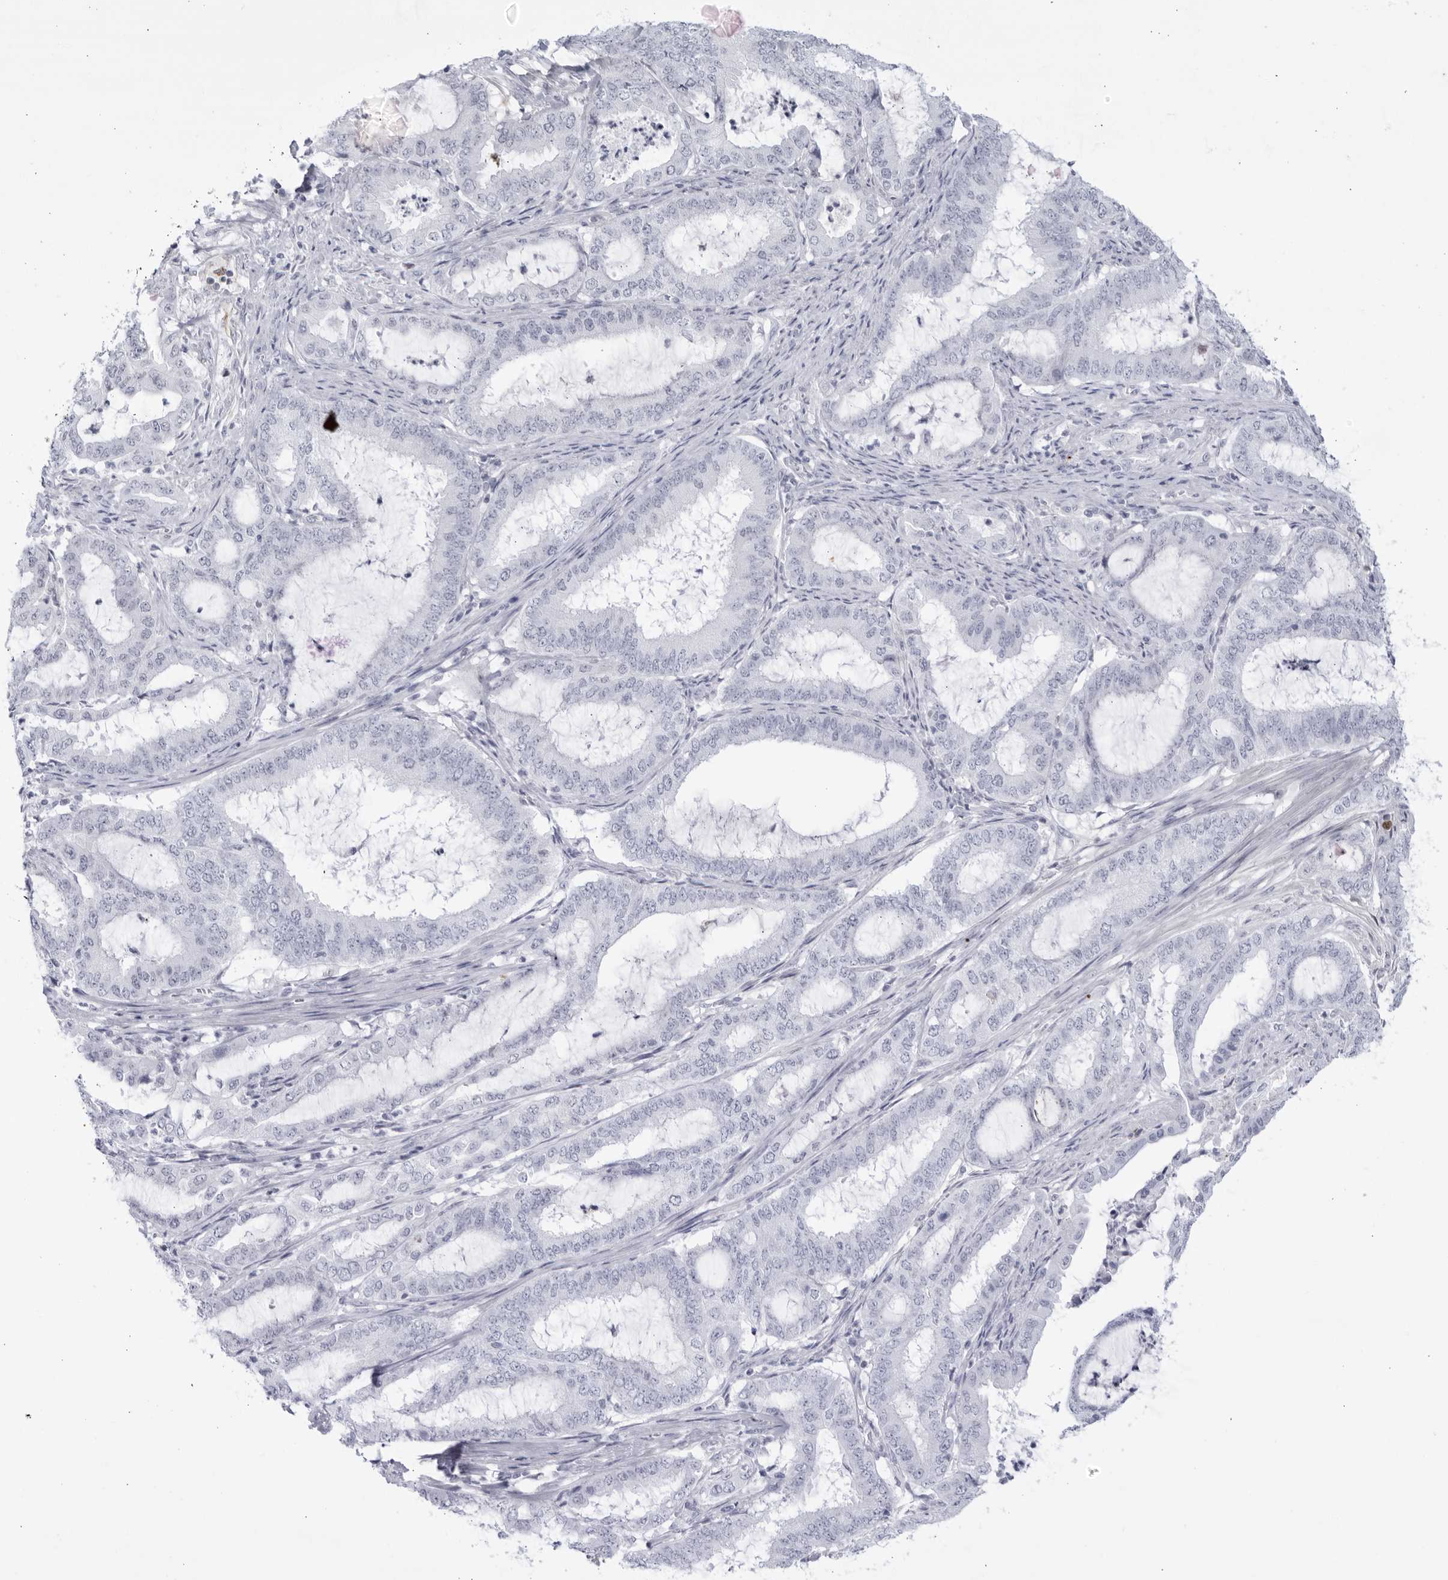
{"staining": {"intensity": "negative", "quantity": "none", "location": "none"}, "tissue": "endometrial cancer", "cell_type": "Tumor cells", "image_type": "cancer", "snomed": [{"axis": "morphology", "description": "Adenocarcinoma, NOS"}, {"axis": "topography", "description": "Endometrium"}], "caption": "IHC image of neoplastic tissue: human endometrial adenocarcinoma stained with DAB reveals no significant protein staining in tumor cells. The staining is performed using DAB (3,3'-diaminobenzidine) brown chromogen with nuclei counter-stained in using hematoxylin.", "gene": "CNBD1", "patient": {"sex": "female", "age": 51}}